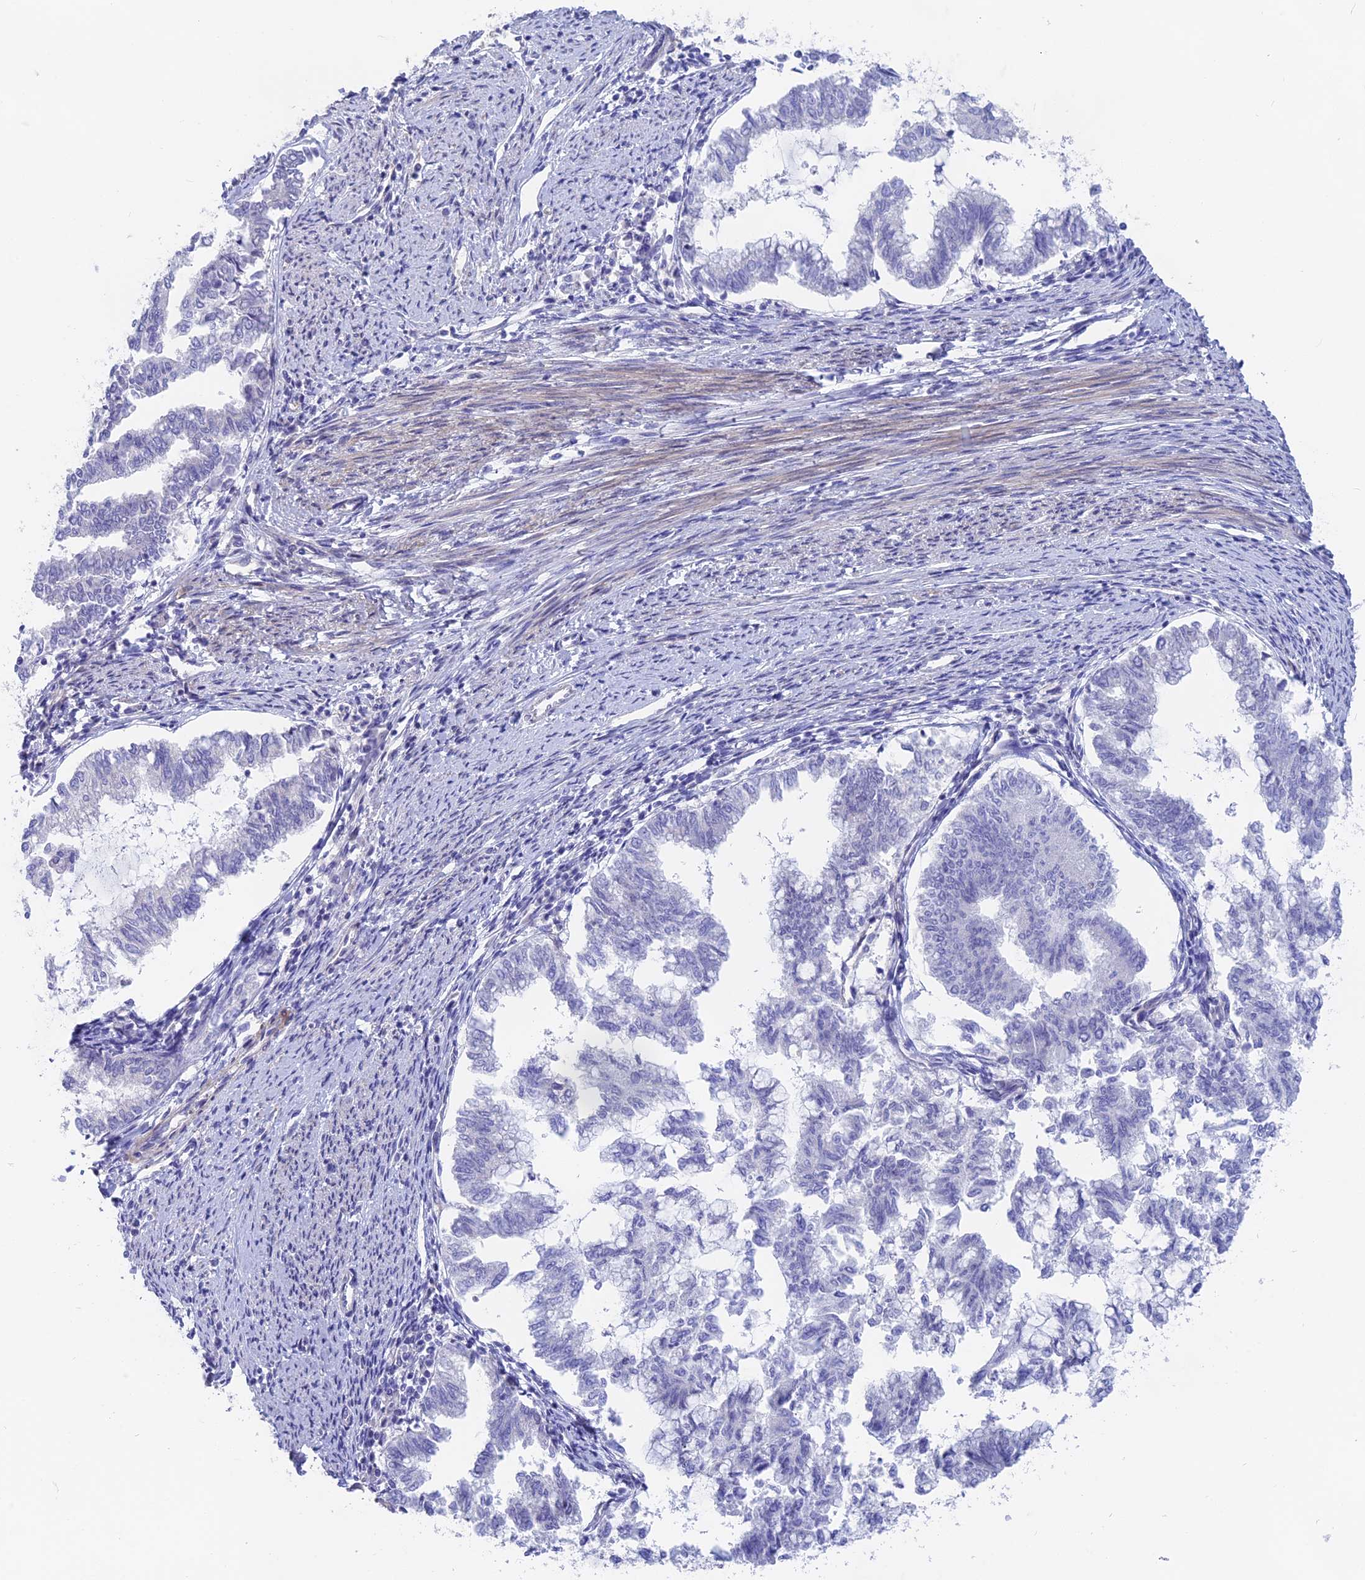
{"staining": {"intensity": "negative", "quantity": "none", "location": "none"}, "tissue": "endometrial cancer", "cell_type": "Tumor cells", "image_type": "cancer", "snomed": [{"axis": "morphology", "description": "Adenocarcinoma, NOS"}, {"axis": "topography", "description": "Endometrium"}], "caption": "DAB immunohistochemical staining of human endometrial cancer (adenocarcinoma) exhibits no significant expression in tumor cells. Nuclei are stained in blue.", "gene": "GLB1L", "patient": {"sex": "female", "age": 79}}